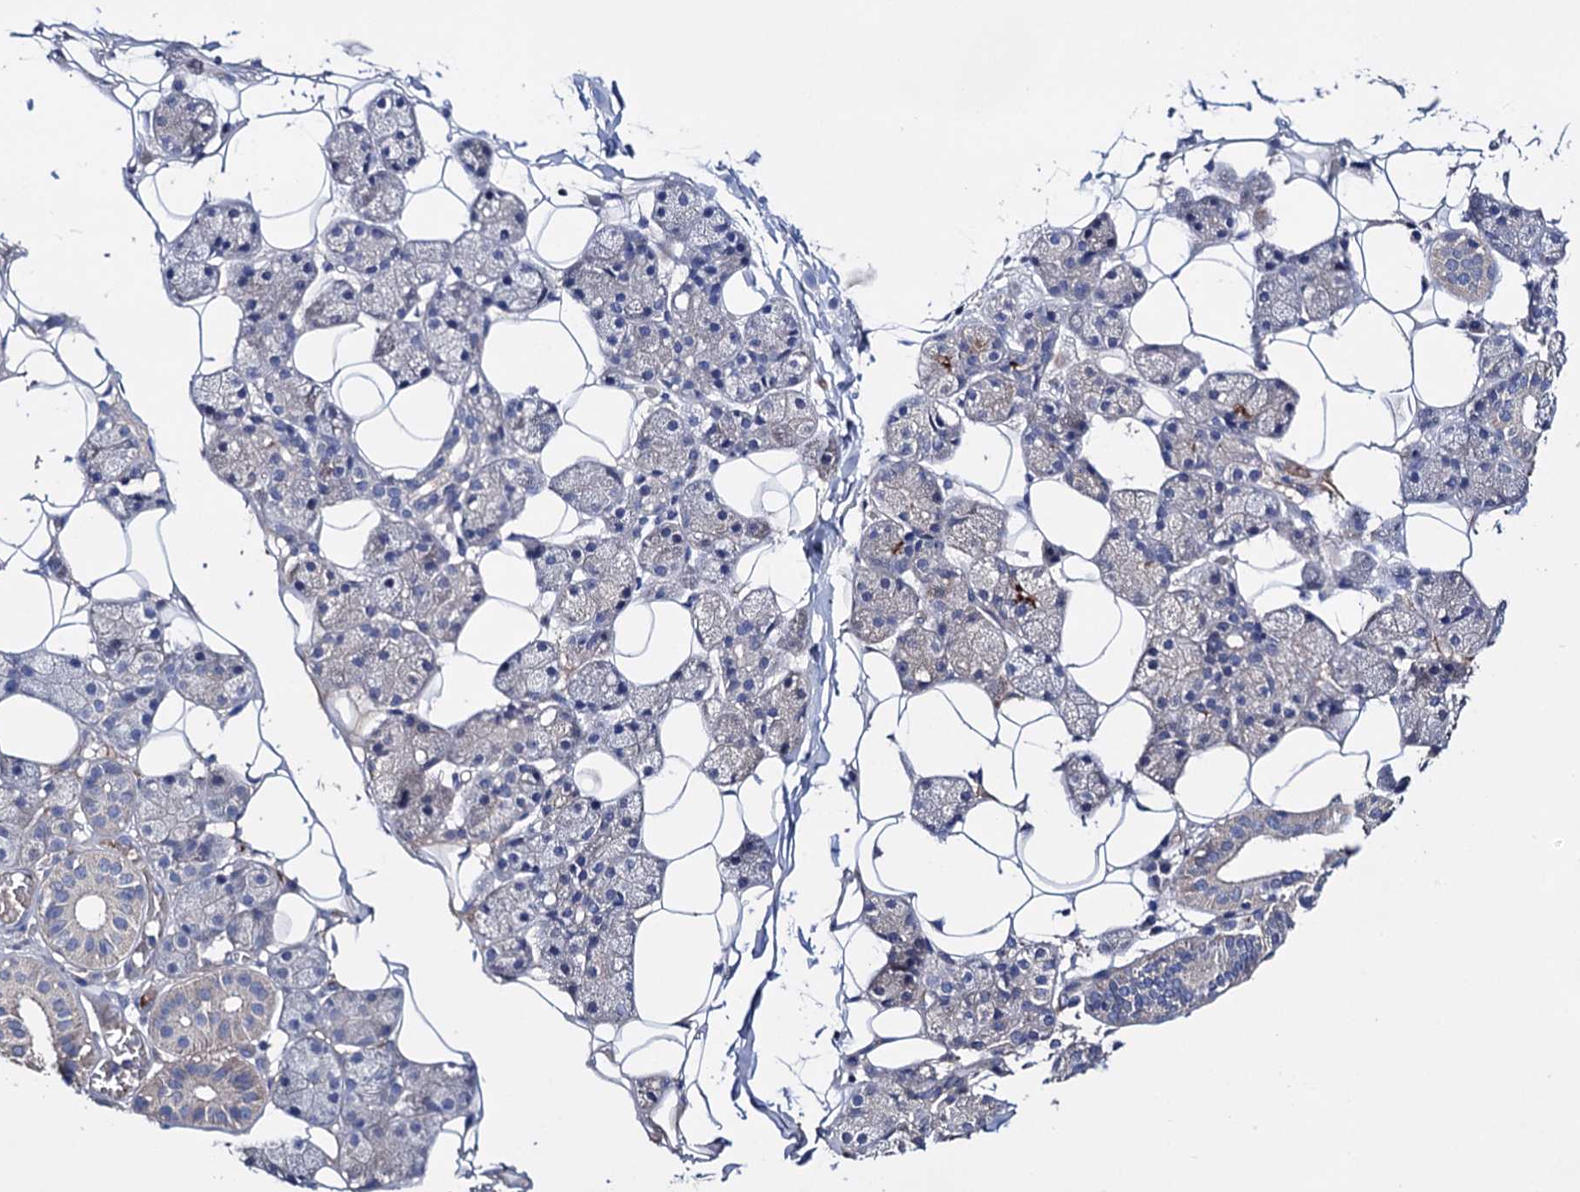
{"staining": {"intensity": "moderate", "quantity": "<25%", "location": "cytoplasmic/membranous"}, "tissue": "salivary gland", "cell_type": "Glandular cells", "image_type": "normal", "snomed": [{"axis": "morphology", "description": "Normal tissue, NOS"}, {"axis": "topography", "description": "Salivary gland"}], "caption": "IHC staining of benign salivary gland, which displays low levels of moderate cytoplasmic/membranous staining in about <25% of glandular cells indicating moderate cytoplasmic/membranous protein positivity. The staining was performed using DAB (brown) for protein detection and nuclei were counterstained in hematoxylin (blue).", "gene": "PPP1R32", "patient": {"sex": "female", "age": 33}}